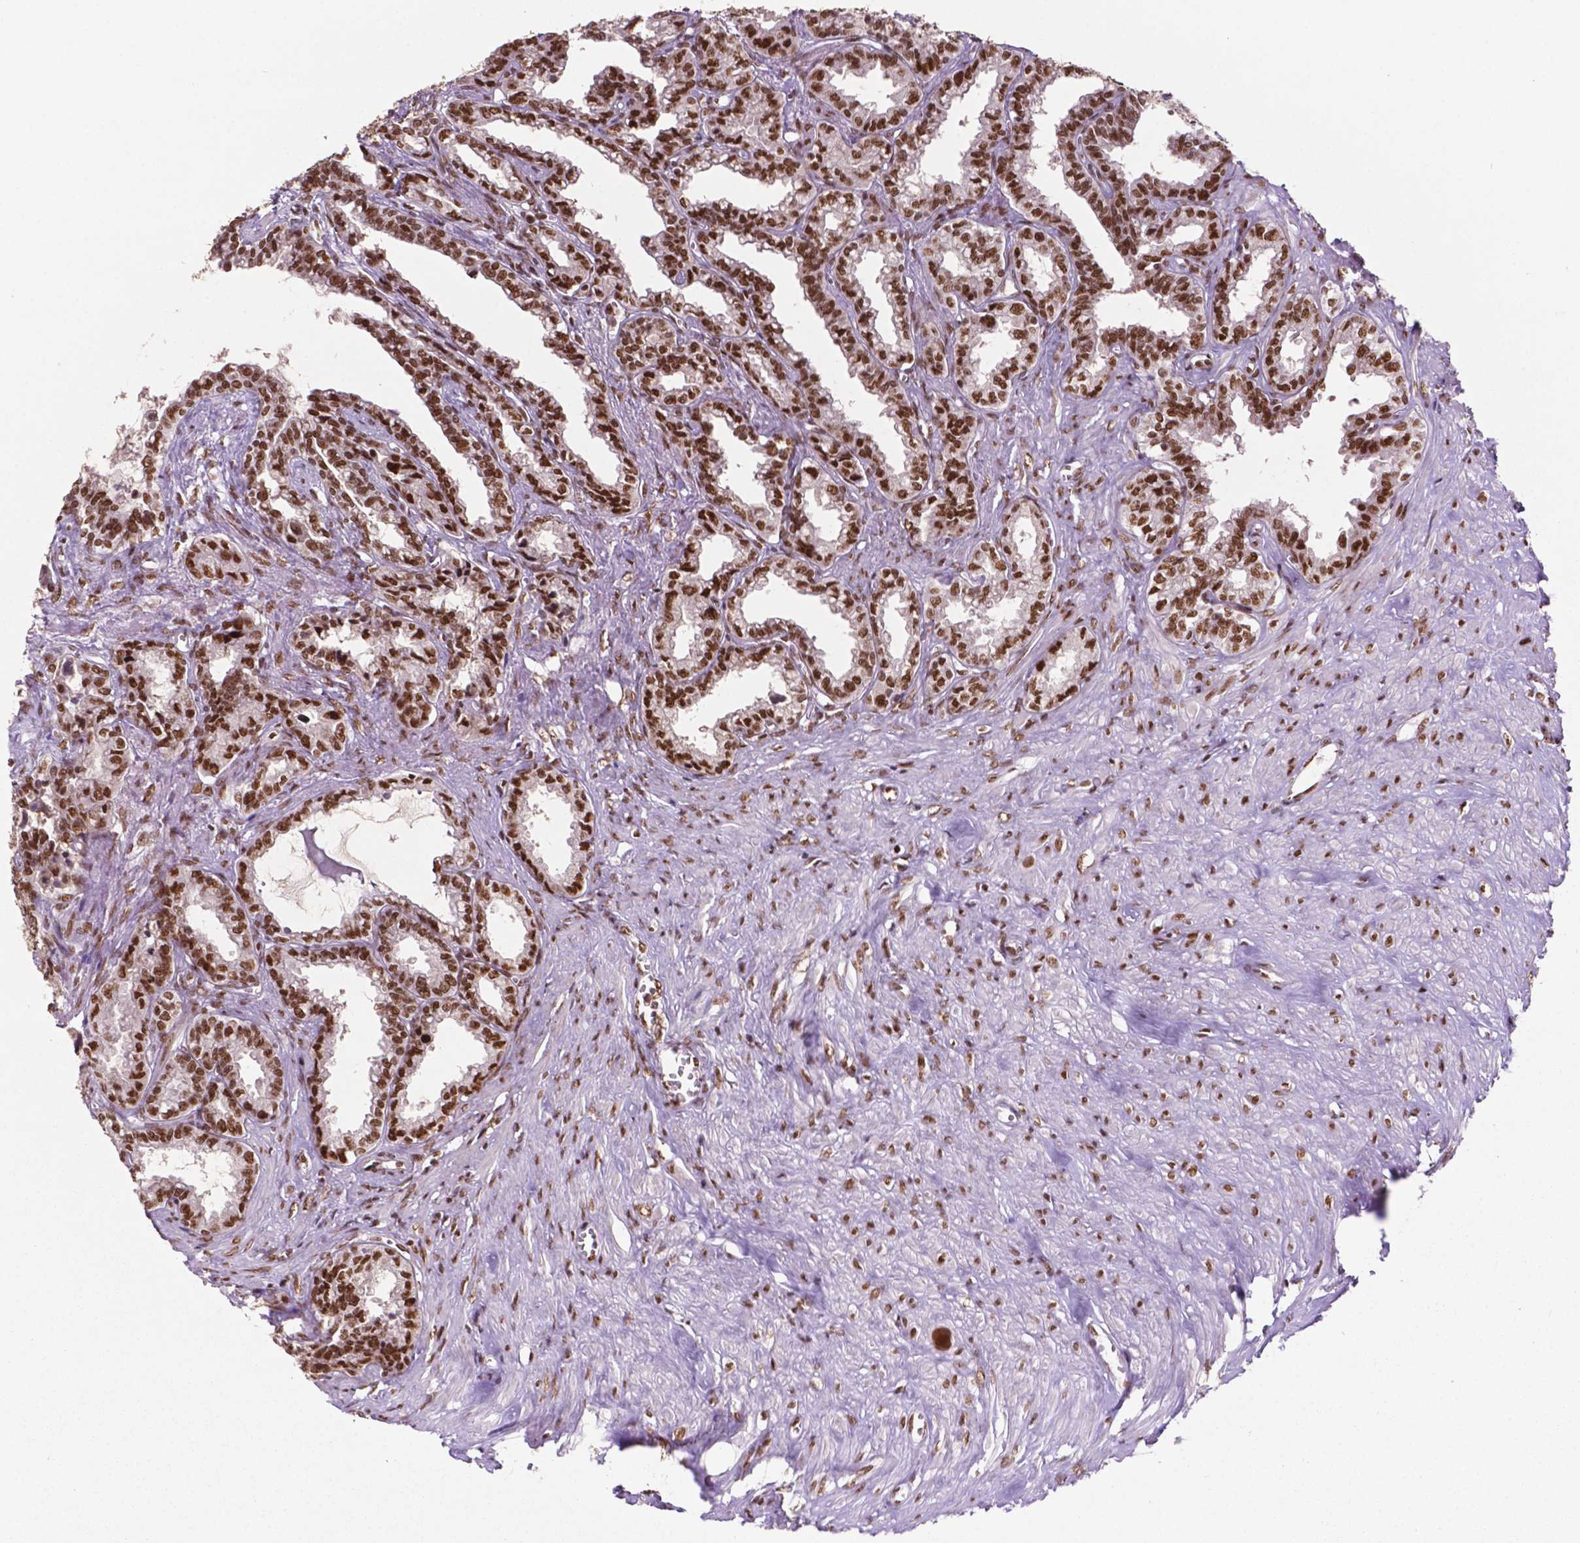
{"staining": {"intensity": "moderate", "quantity": "25%-75%", "location": "nuclear"}, "tissue": "seminal vesicle", "cell_type": "Glandular cells", "image_type": "normal", "snomed": [{"axis": "morphology", "description": "Normal tissue, NOS"}, {"axis": "morphology", "description": "Urothelial carcinoma, NOS"}, {"axis": "topography", "description": "Urinary bladder"}, {"axis": "topography", "description": "Seminal veicle"}], "caption": "IHC image of normal human seminal vesicle stained for a protein (brown), which displays medium levels of moderate nuclear expression in about 25%-75% of glandular cells.", "gene": "MLH1", "patient": {"sex": "male", "age": 76}}